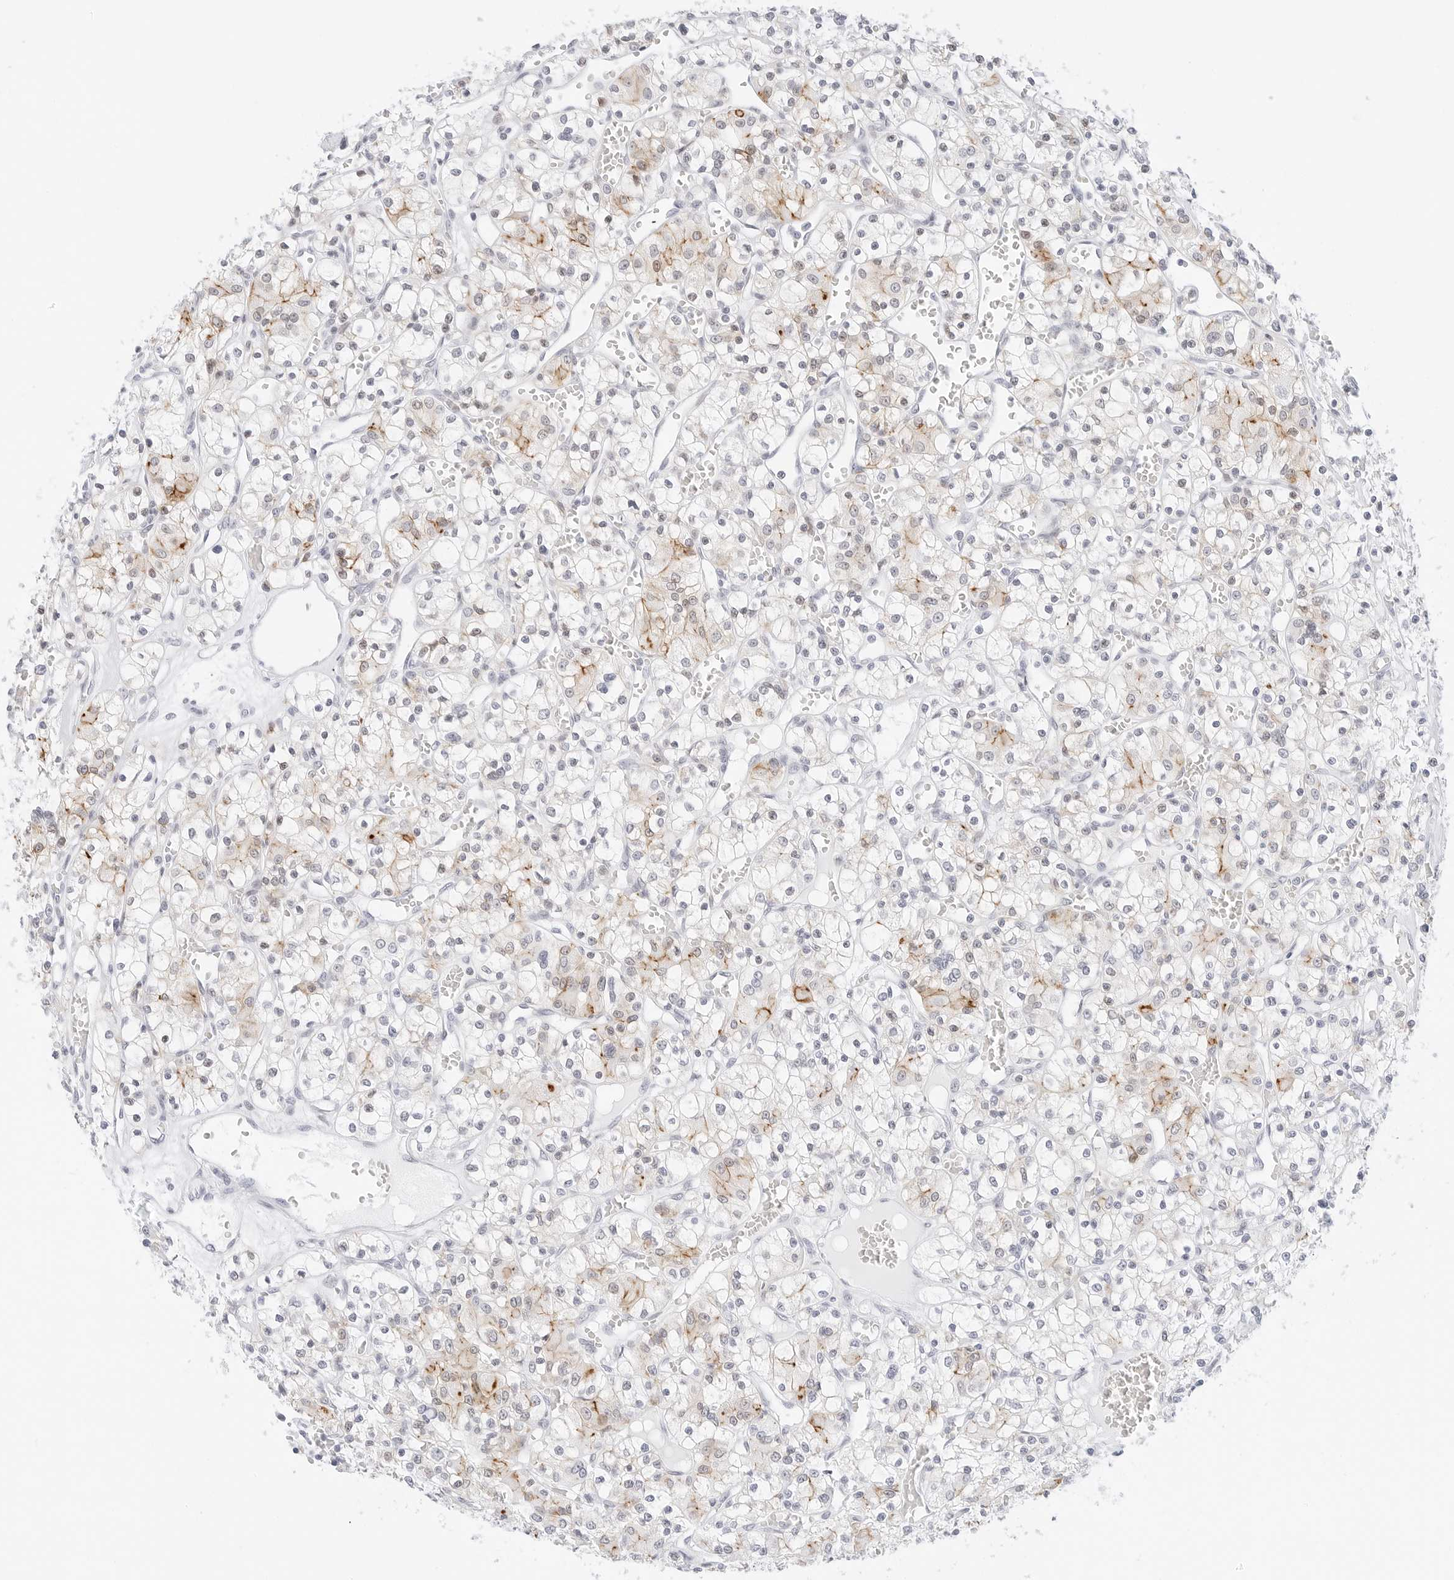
{"staining": {"intensity": "weak", "quantity": "<25%", "location": "cytoplasmic/membranous"}, "tissue": "renal cancer", "cell_type": "Tumor cells", "image_type": "cancer", "snomed": [{"axis": "morphology", "description": "Adenocarcinoma, NOS"}, {"axis": "topography", "description": "Kidney"}], "caption": "This is a photomicrograph of IHC staining of renal cancer, which shows no positivity in tumor cells. (Immunohistochemistry, brightfield microscopy, high magnification).", "gene": "CDH1", "patient": {"sex": "female", "age": 59}}